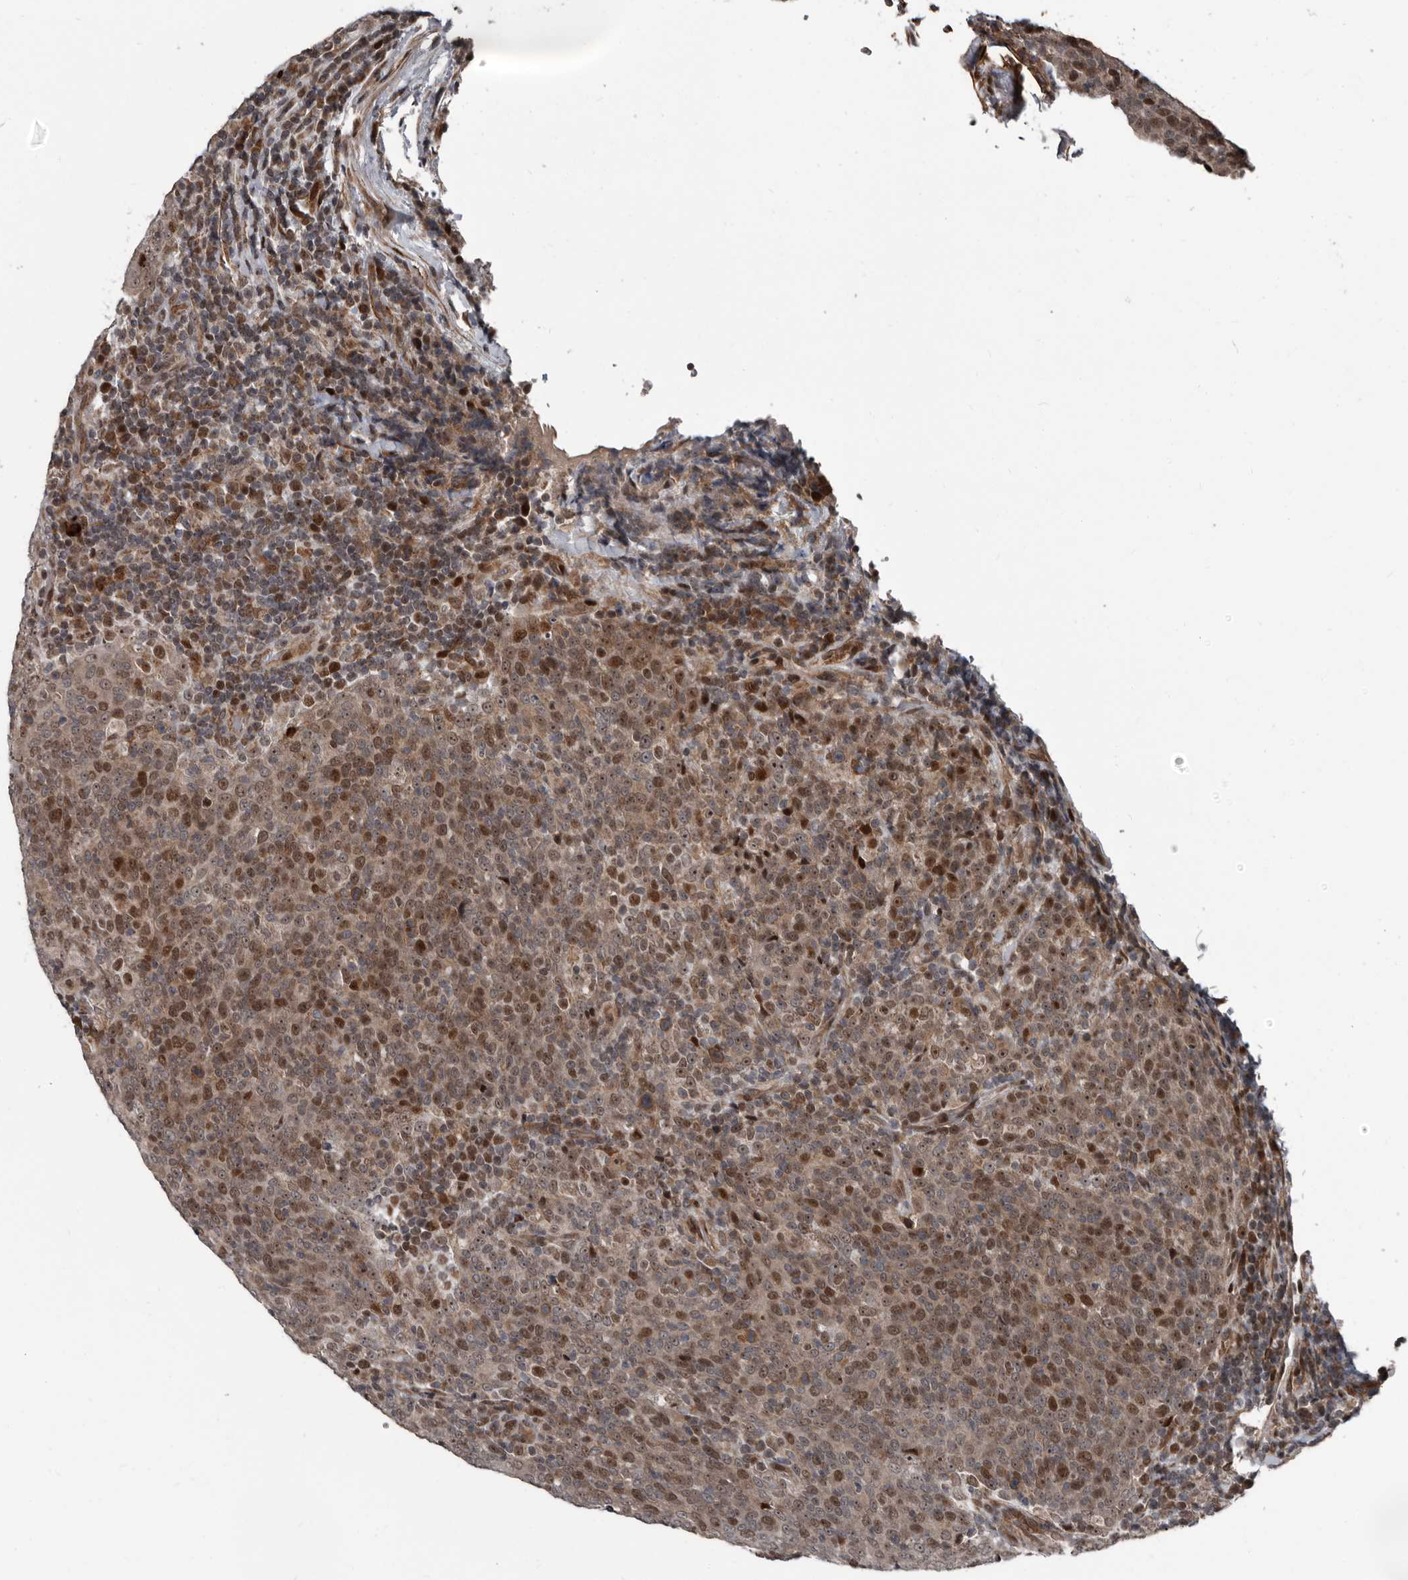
{"staining": {"intensity": "moderate", "quantity": ">75%", "location": "nuclear"}, "tissue": "head and neck cancer", "cell_type": "Tumor cells", "image_type": "cancer", "snomed": [{"axis": "morphology", "description": "Squamous cell carcinoma, NOS"}, {"axis": "morphology", "description": "Squamous cell carcinoma, metastatic, NOS"}, {"axis": "topography", "description": "Lymph node"}, {"axis": "topography", "description": "Head-Neck"}], "caption": "This is a photomicrograph of IHC staining of head and neck metastatic squamous cell carcinoma, which shows moderate expression in the nuclear of tumor cells.", "gene": "CHD1L", "patient": {"sex": "male", "age": 62}}